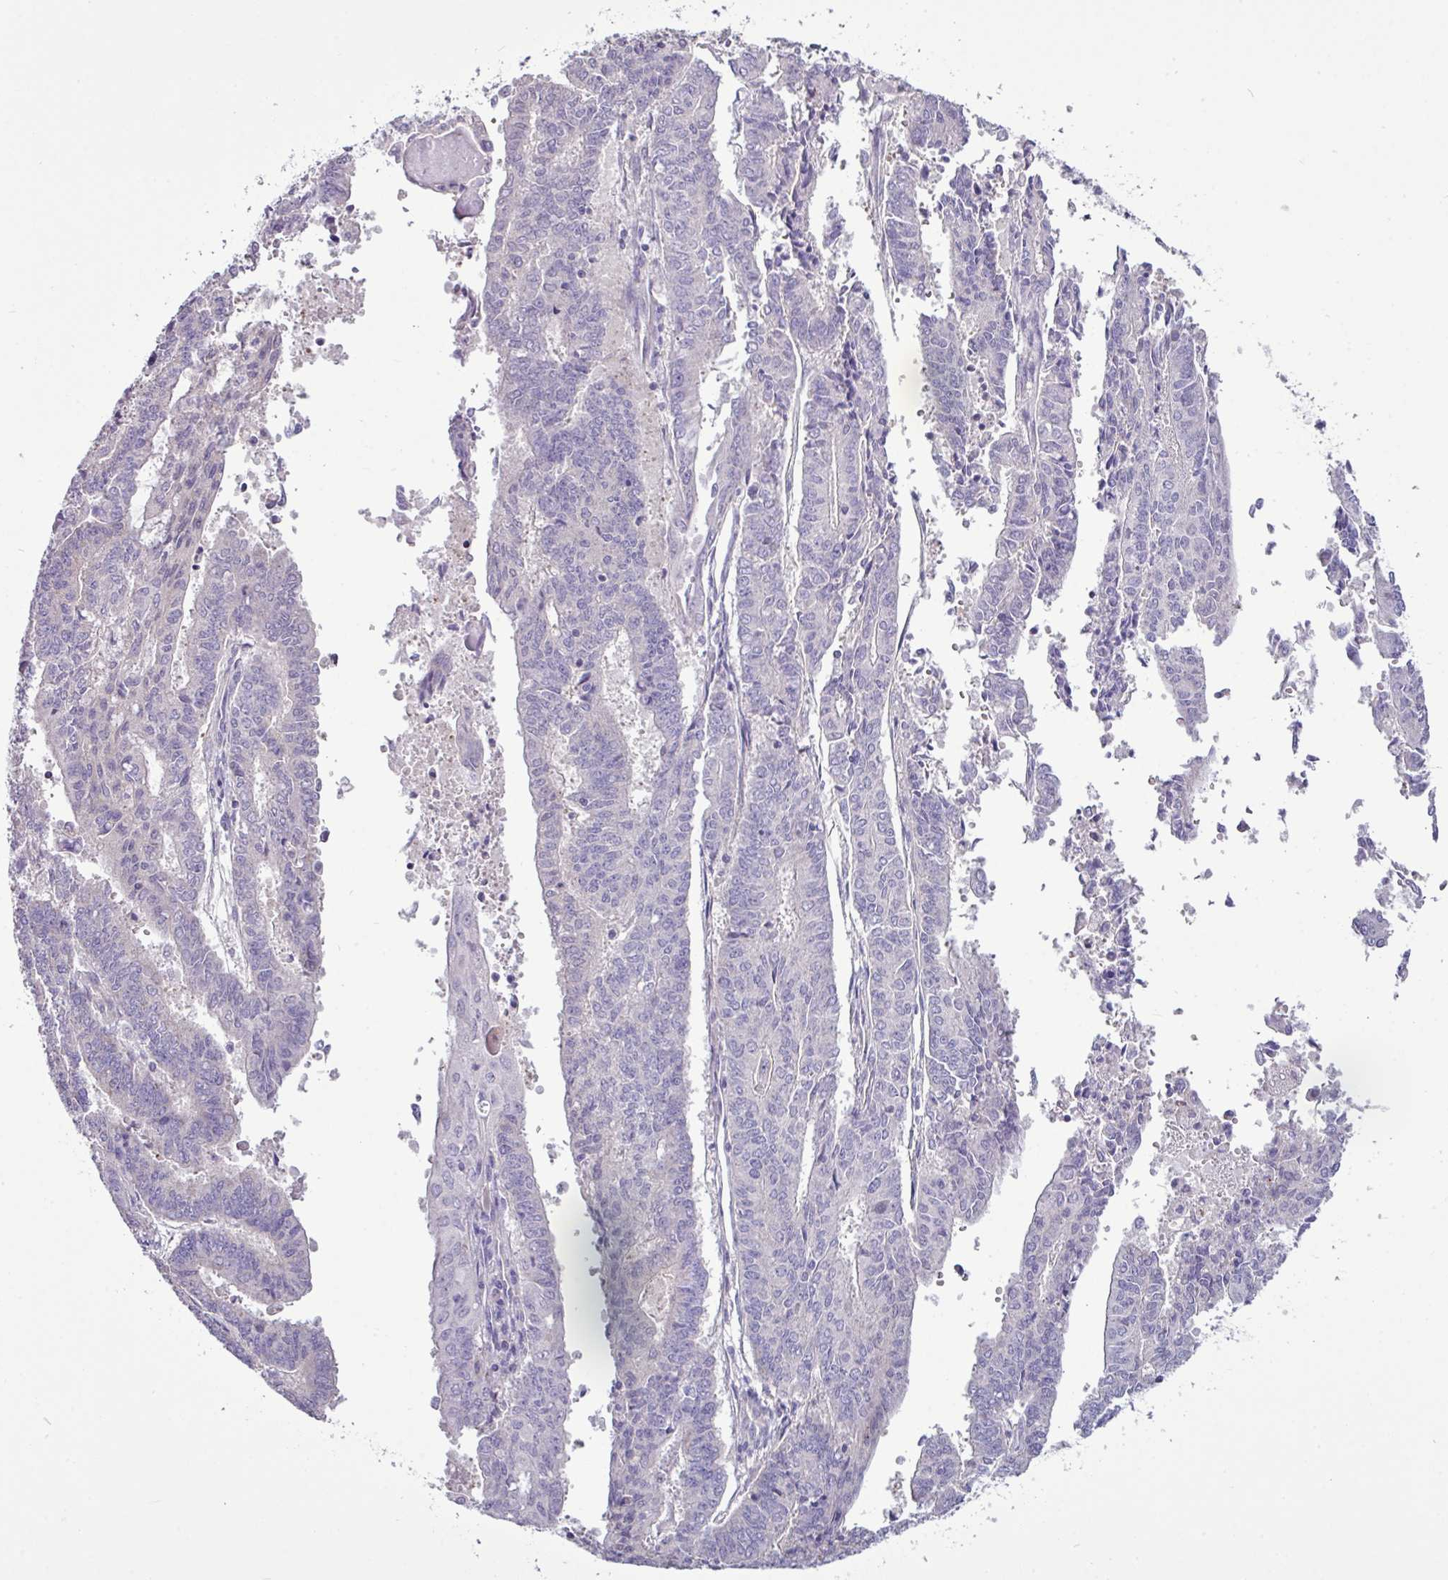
{"staining": {"intensity": "negative", "quantity": "none", "location": "none"}, "tissue": "endometrial cancer", "cell_type": "Tumor cells", "image_type": "cancer", "snomed": [{"axis": "morphology", "description": "Adenocarcinoma, NOS"}, {"axis": "topography", "description": "Endometrium"}], "caption": "This is an immunohistochemistry (IHC) image of human endometrial adenocarcinoma. There is no positivity in tumor cells.", "gene": "AGAP5", "patient": {"sex": "female", "age": 59}}